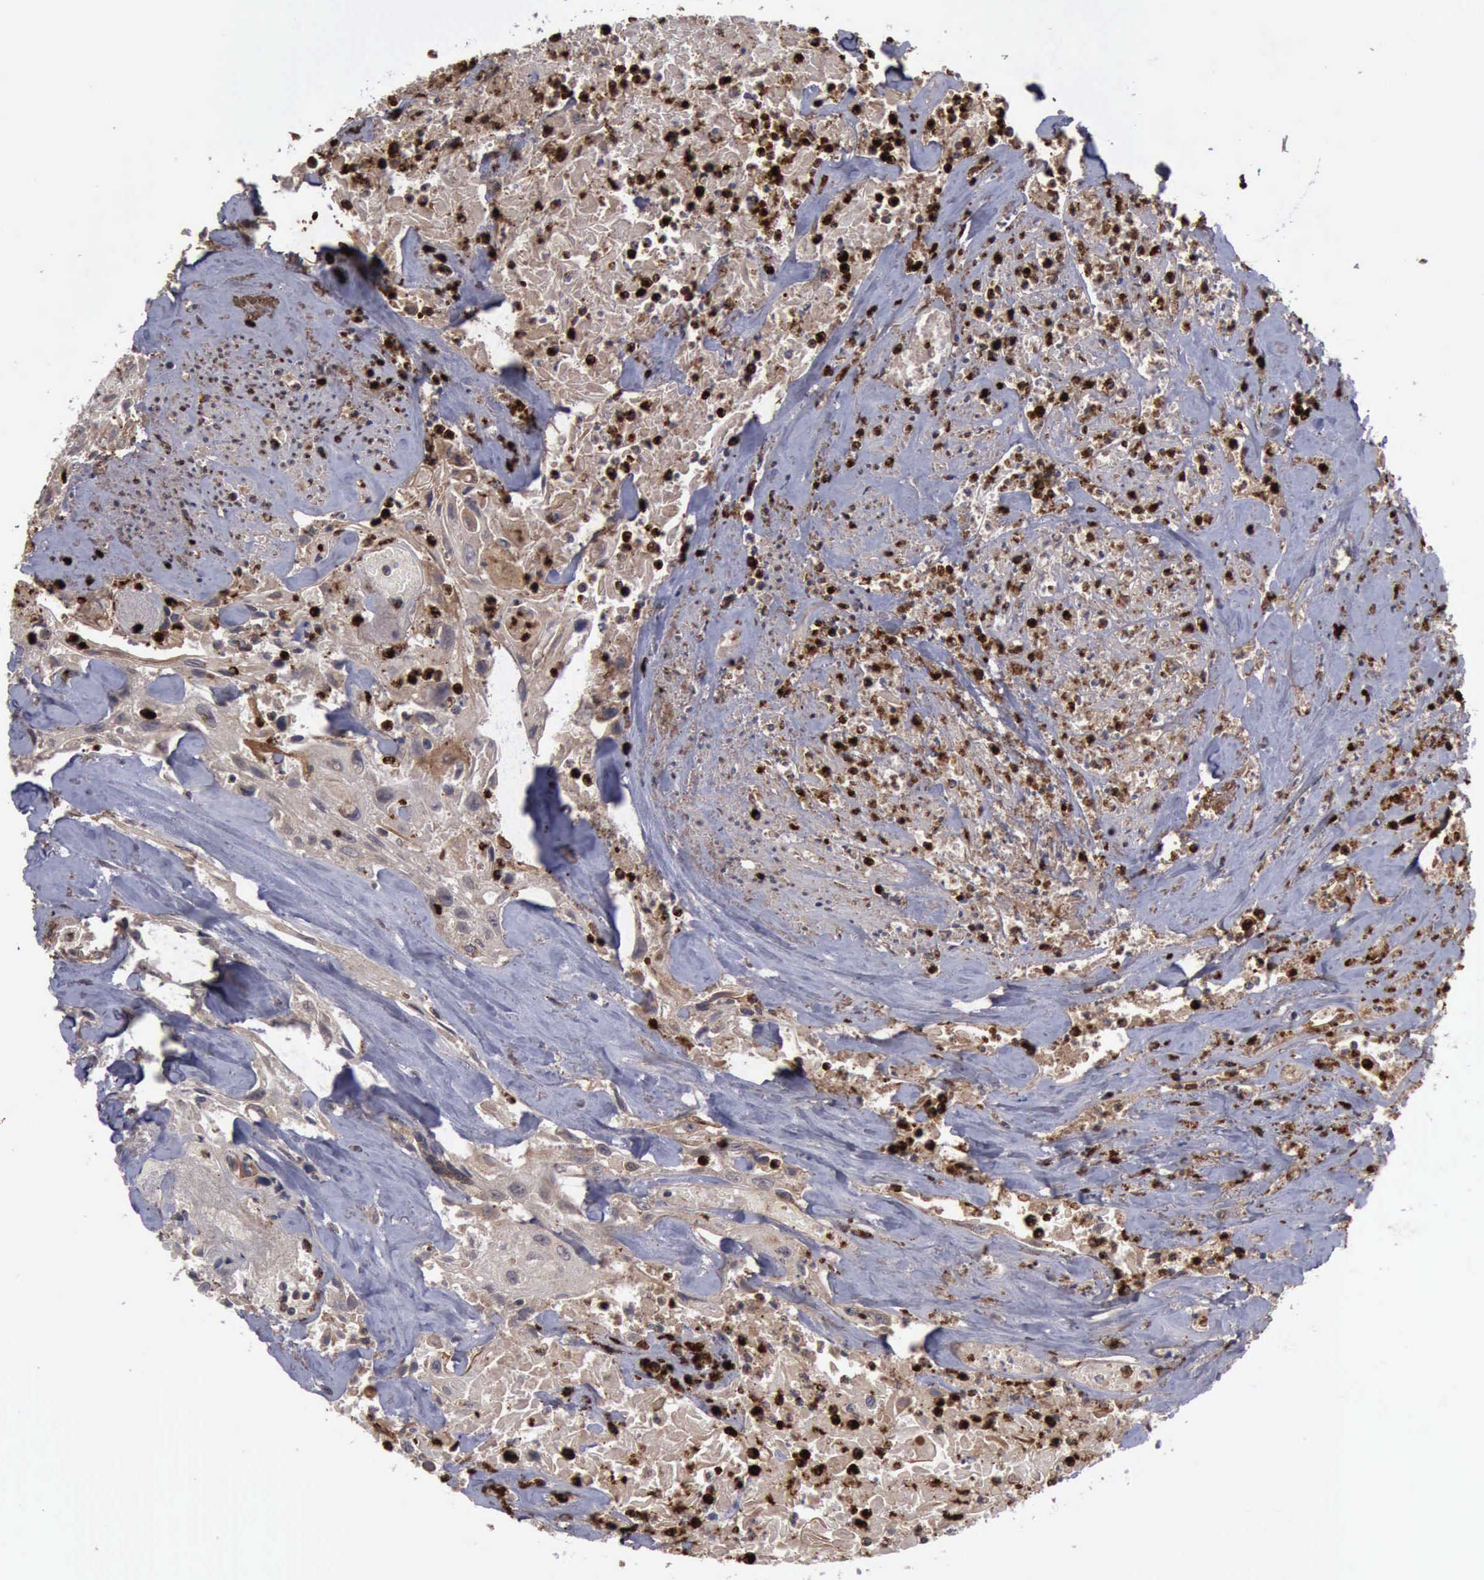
{"staining": {"intensity": "negative", "quantity": "none", "location": "none"}, "tissue": "urothelial cancer", "cell_type": "Tumor cells", "image_type": "cancer", "snomed": [{"axis": "morphology", "description": "Urothelial carcinoma, High grade"}, {"axis": "topography", "description": "Urinary bladder"}], "caption": "Tumor cells are negative for brown protein staining in urothelial carcinoma (high-grade). (DAB IHC, high magnification).", "gene": "MMP9", "patient": {"sex": "female", "age": 84}}